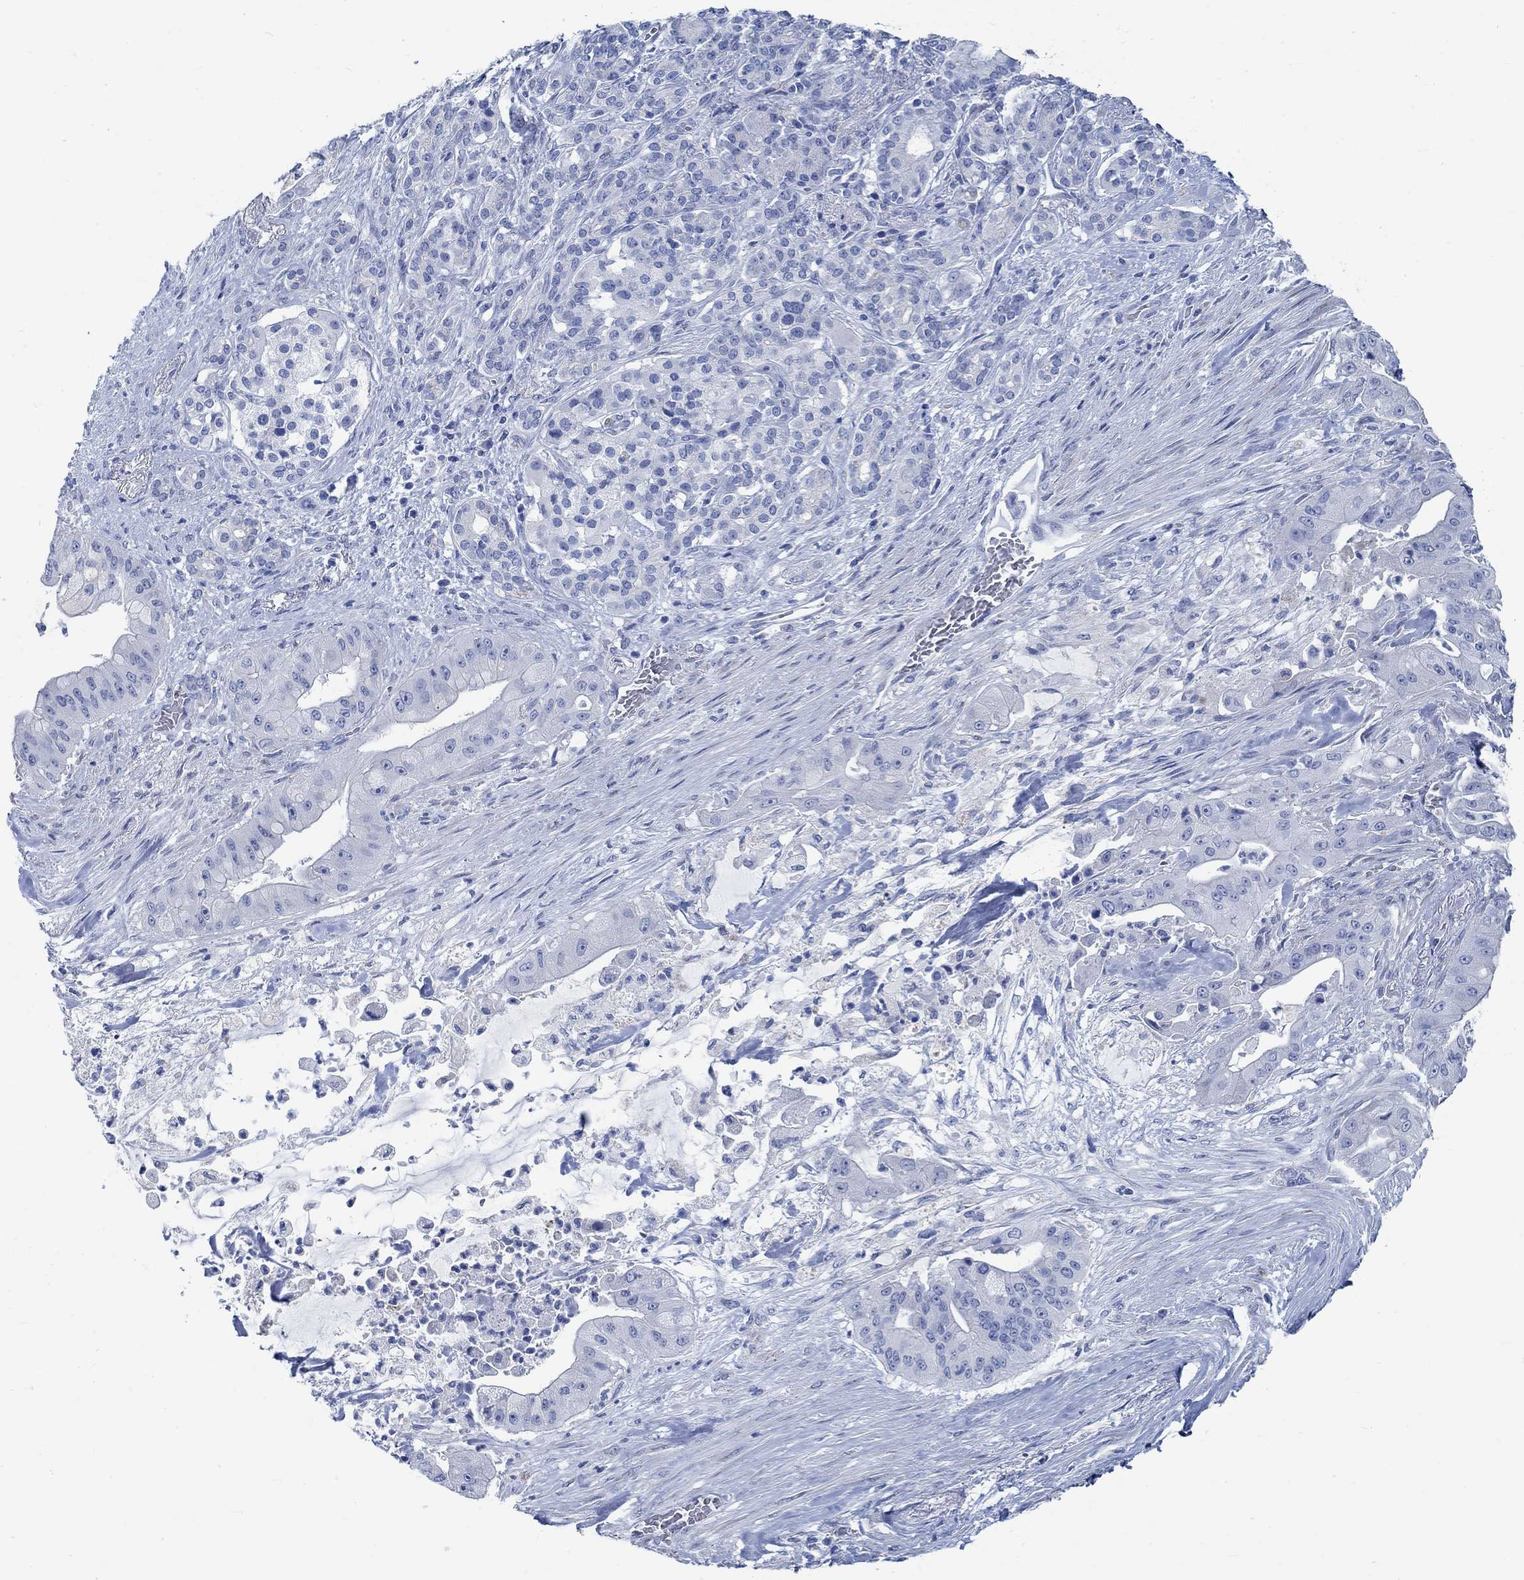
{"staining": {"intensity": "negative", "quantity": "none", "location": "none"}, "tissue": "pancreatic cancer", "cell_type": "Tumor cells", "image_type": "cancer", "snomed": [{"axis": "morphology", "description": "Normal tissue, NOS"}, {"axis": "morphology", "description": "Inflammation, NOS"}, {"axis": "morphology", "description": "Adenocarcinoma, NOS"}, {"axis": "topography", "description": "Pancreas"}], "caption": "DAB immunohistochemical staining of adenocarcinoma (pancreatic) displays no significant staining in tumor cells.", "gene": "RBM20", "patient": {"sex": "male", "age": 57}}